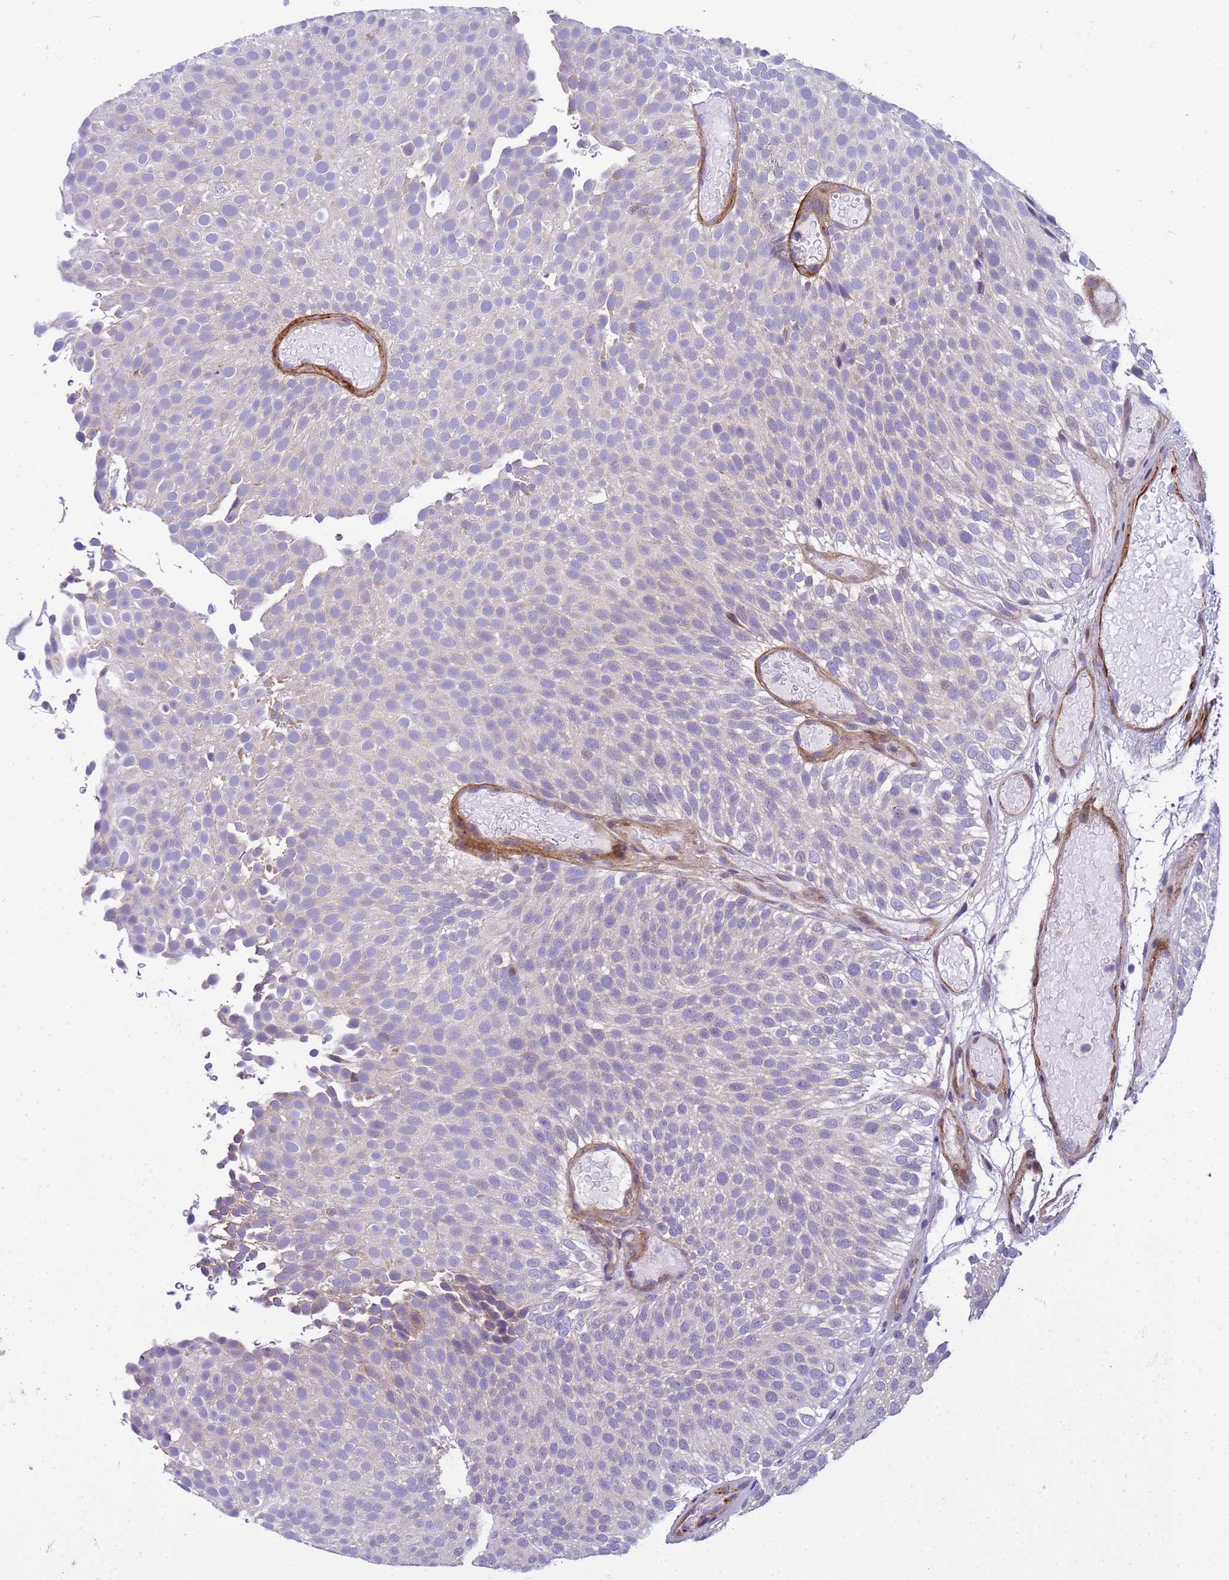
{"staining": {"intensity": "negative", "quantity": "none", "location": "none"}, "tissue": "urothelial cancer", "cell_type": "Tumor cells", "image_type": "cancer", "snomed": [{"axis": "morphology", "description": "Urothelial carcinoma, Low grade"}, {"axis": "topography", "description": "Urinary bladder"}], "caption": "DAB immunohistochemical staining of human urothelial cancer displays no significant staining in tumor cells.", "gene": "P2RX7", "patient": {"sex": "male", "age": 78}}